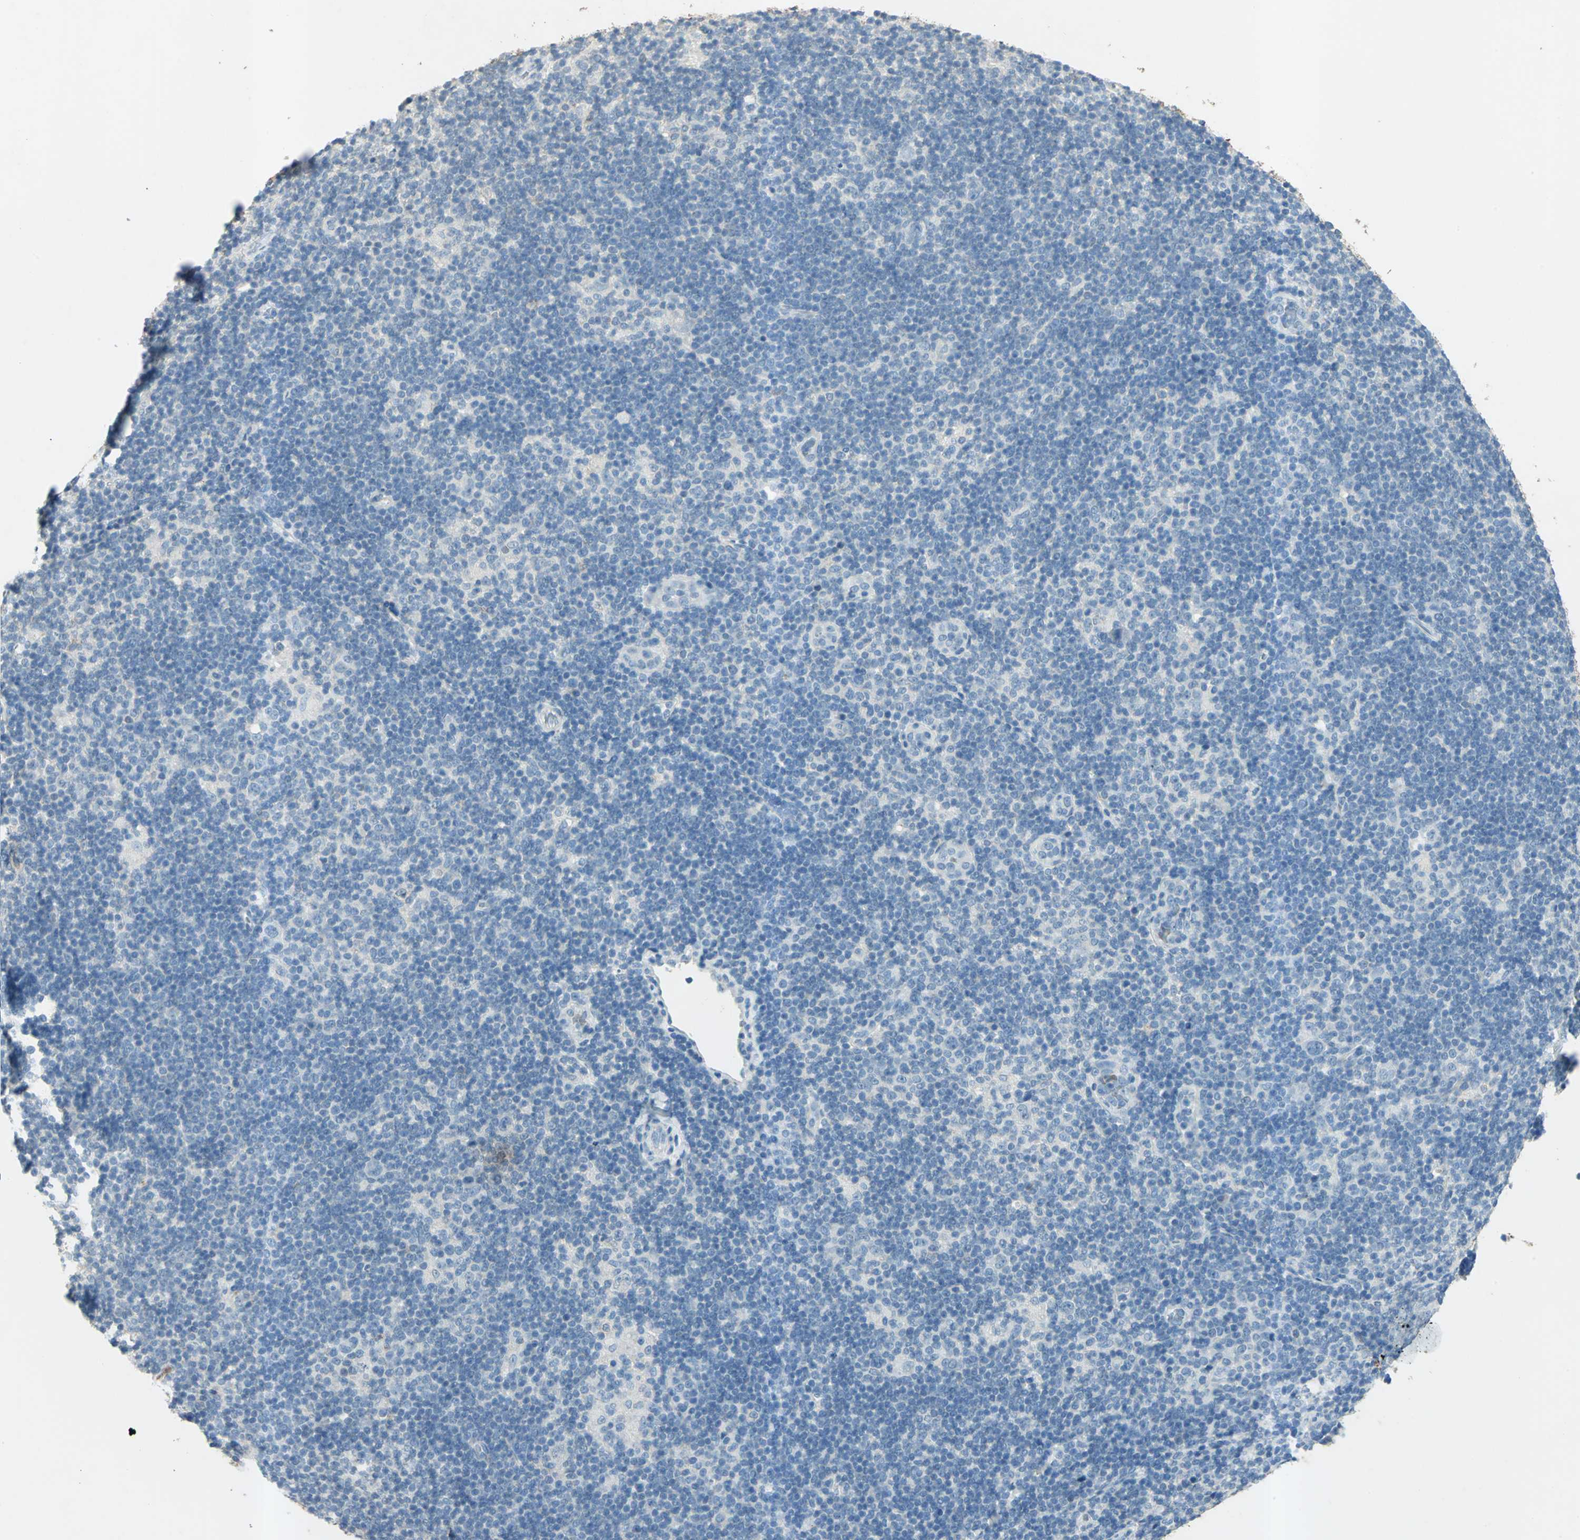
{"staining": {"intensity": "negative", "quantity": "none", "location": "none"}, "tissue": "lymphoma", "cell_type": "Tumor cells", "image_type": "cancer", "snomed": [{"axis": "morphology", "description": "Hodgkin's disease, NOS"}, {"axis": "topography", "description": "Lymph node"}], "caption": "This is an immunohistochemistry image of Hodgkin's disease. There is no staining in tumor cells.", "gene": "CAMK2B", "patient": {"sex": "female", "age": 57}}